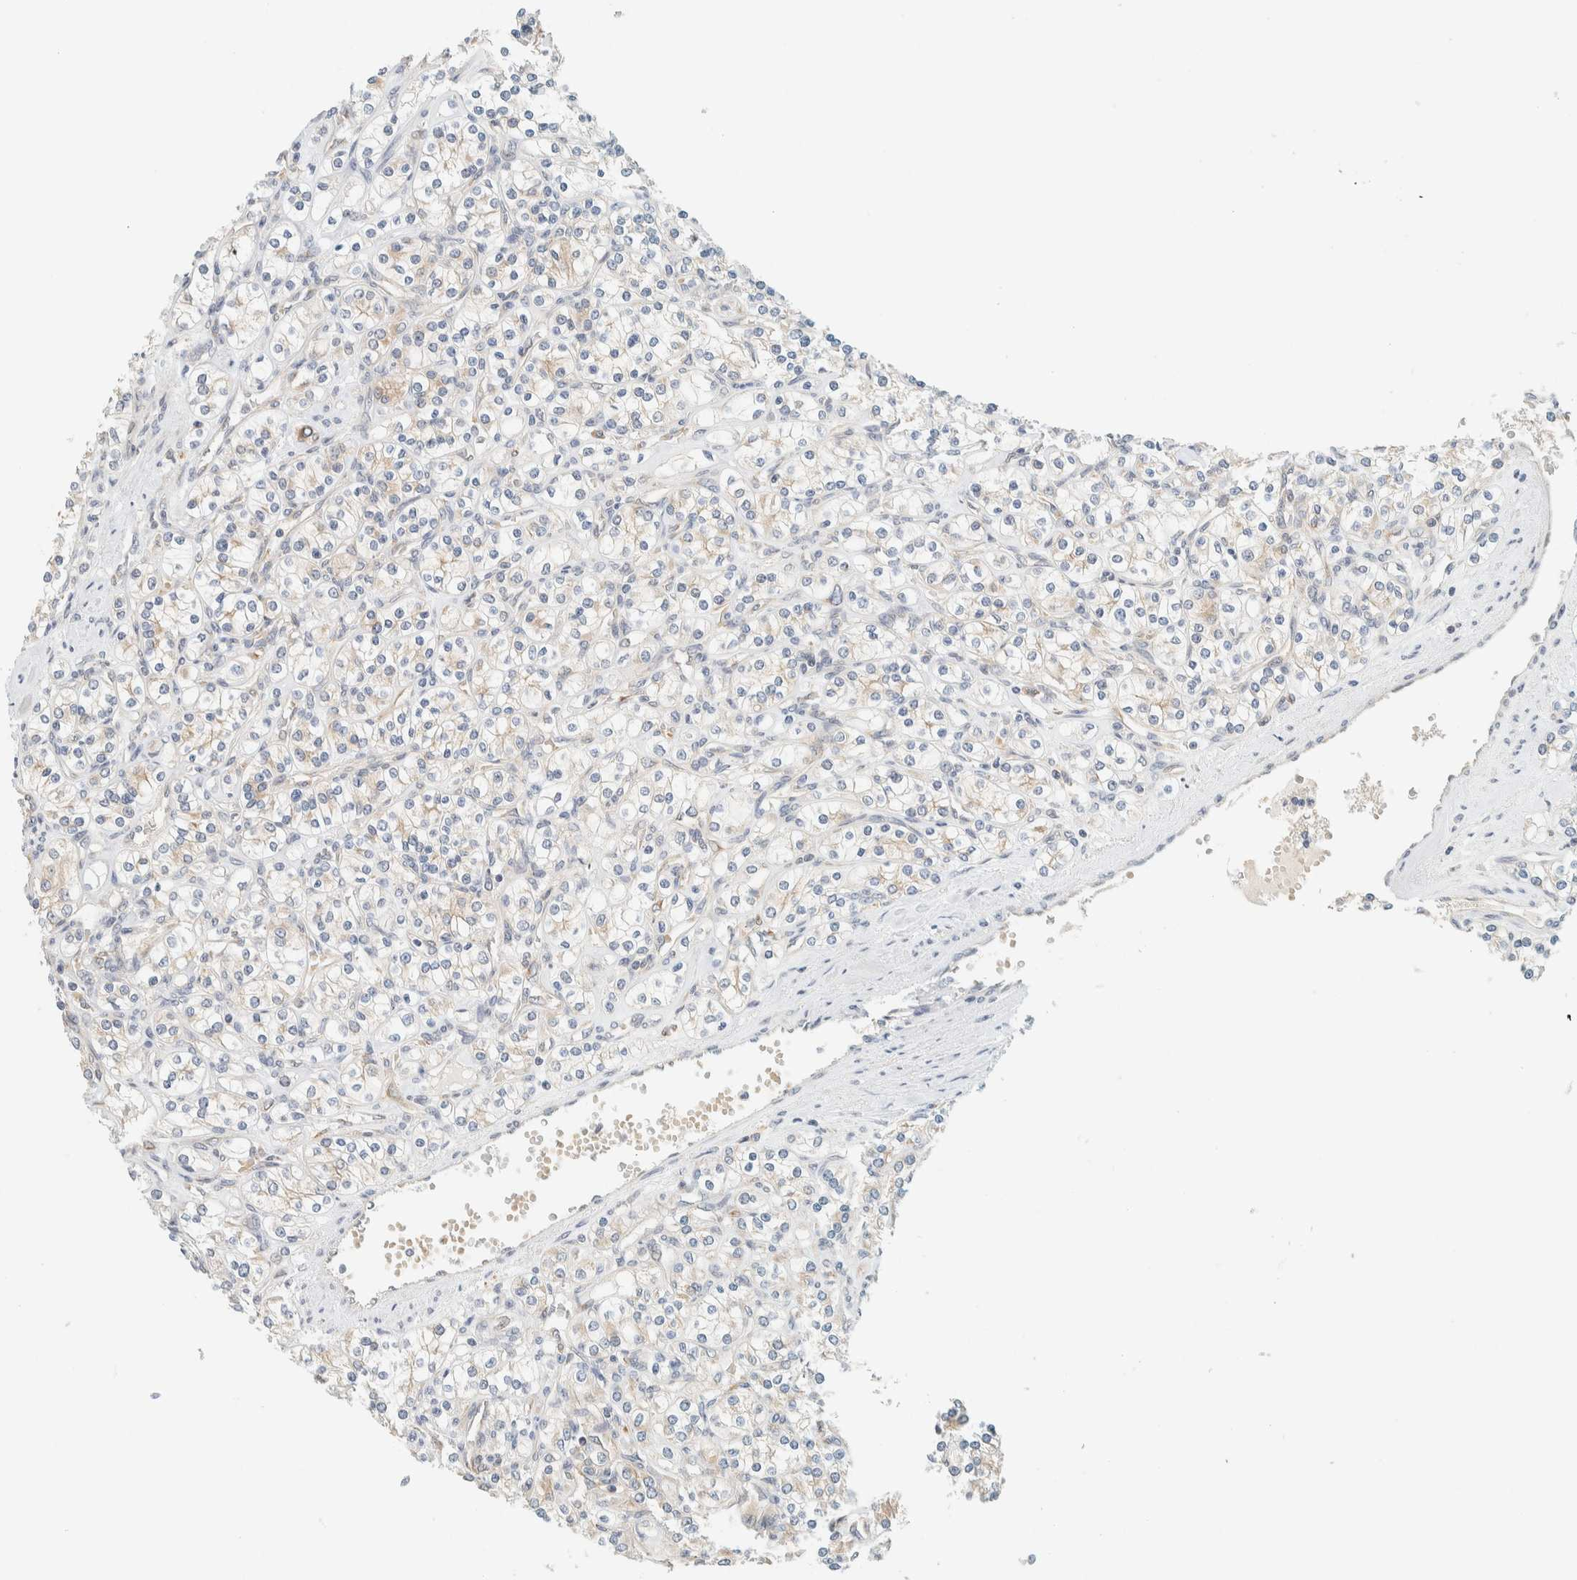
{"staining": {"intensity": "weak", "quantity": "<25%", "location": "cytoplasmic/membranous"}, "tissue": "renal cancer", "cell_type": "Tumor cells", "image_type": "cancer", "snomed": [{"axis": "morphology", "description": "Adenocarcinoma, NOS"}, {"axis": "topography", "description": "Kidney"}], "caption": "An immunohistochemistry image of renal cancer is shown. There is no staining in tumor cells of renal cancer.", "gene": "SUMF2", "patient": {"sex": "male", "age": 77}}